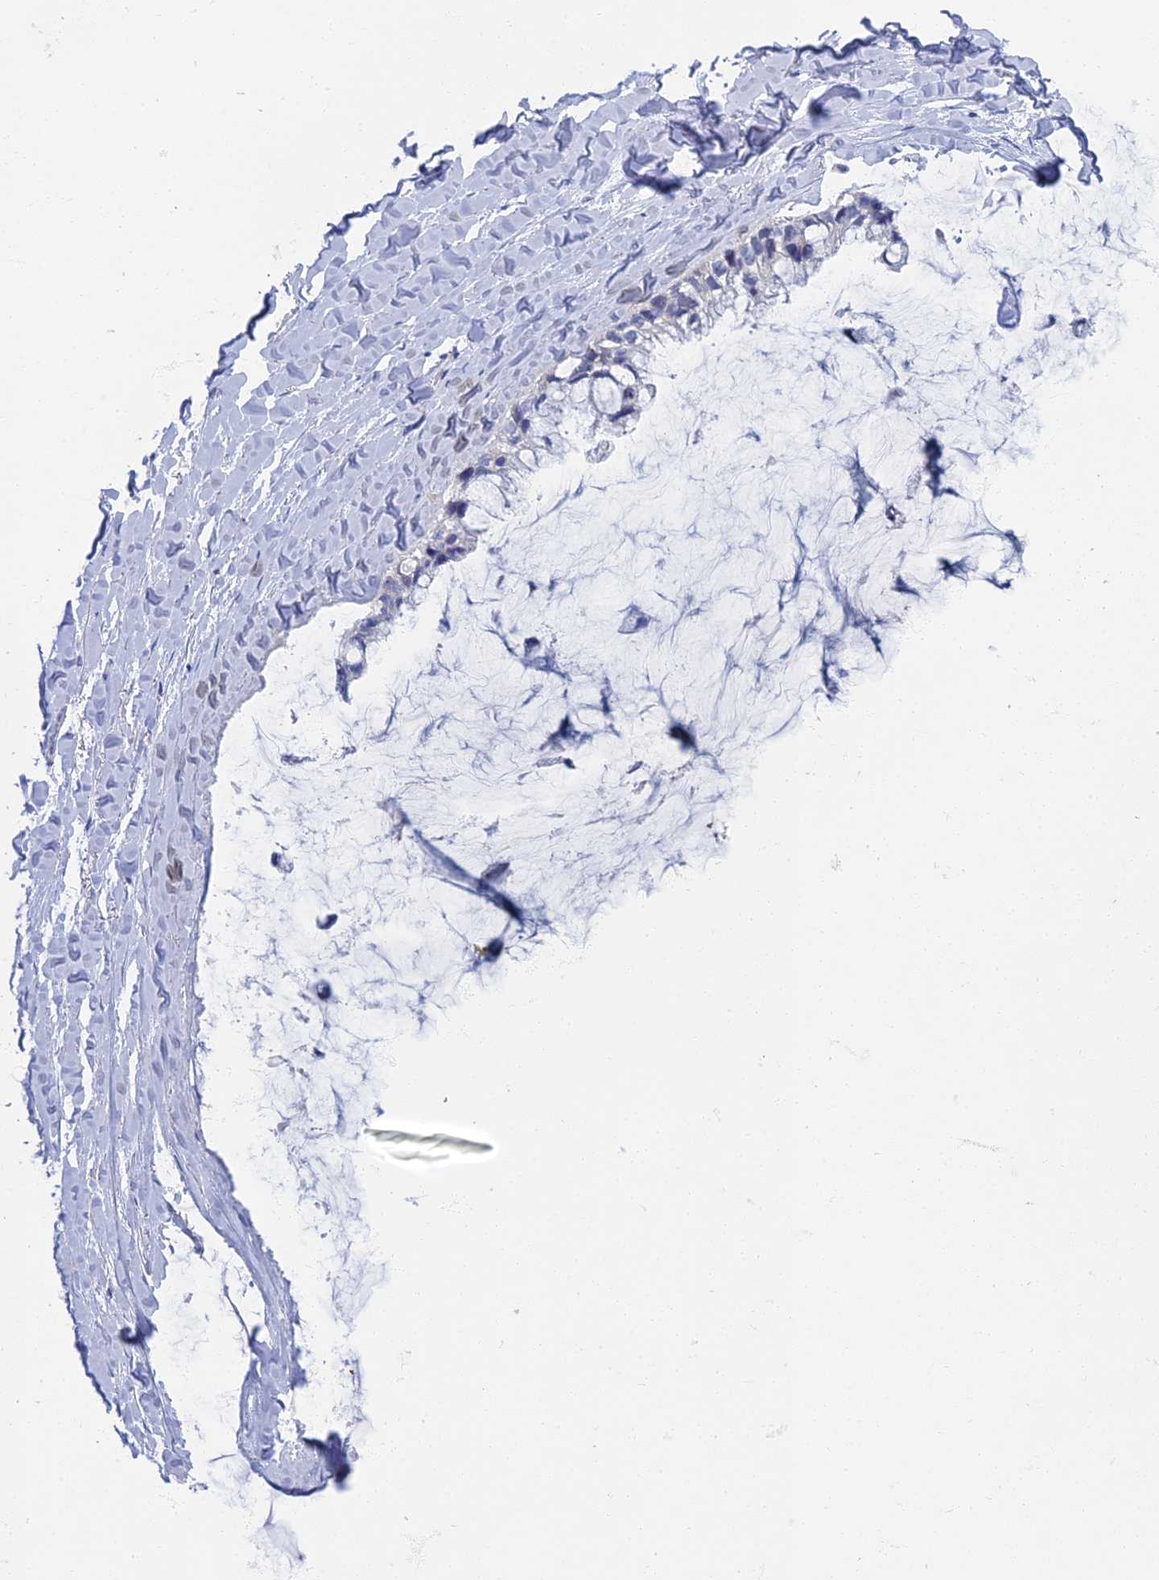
{"staining": {"intensity": "negative", "quantity": "none", "location": "none"}, "tissue": "ovarian cancer", "cell_type": "Tumor cells", "image_type": "cancer", "snomed": [{"axis": "morphology", "description": "Cystadenocarcinoma, mucinous, NOS"}, {"axis": "topography", "description": "Ovary"}], "caption": "Tumor cells show no significant protein expression in ovarian mucinous cystadenocarcinoma.", "gene": "SPIN4", "patient": {"sex": "female", "age": 39}}